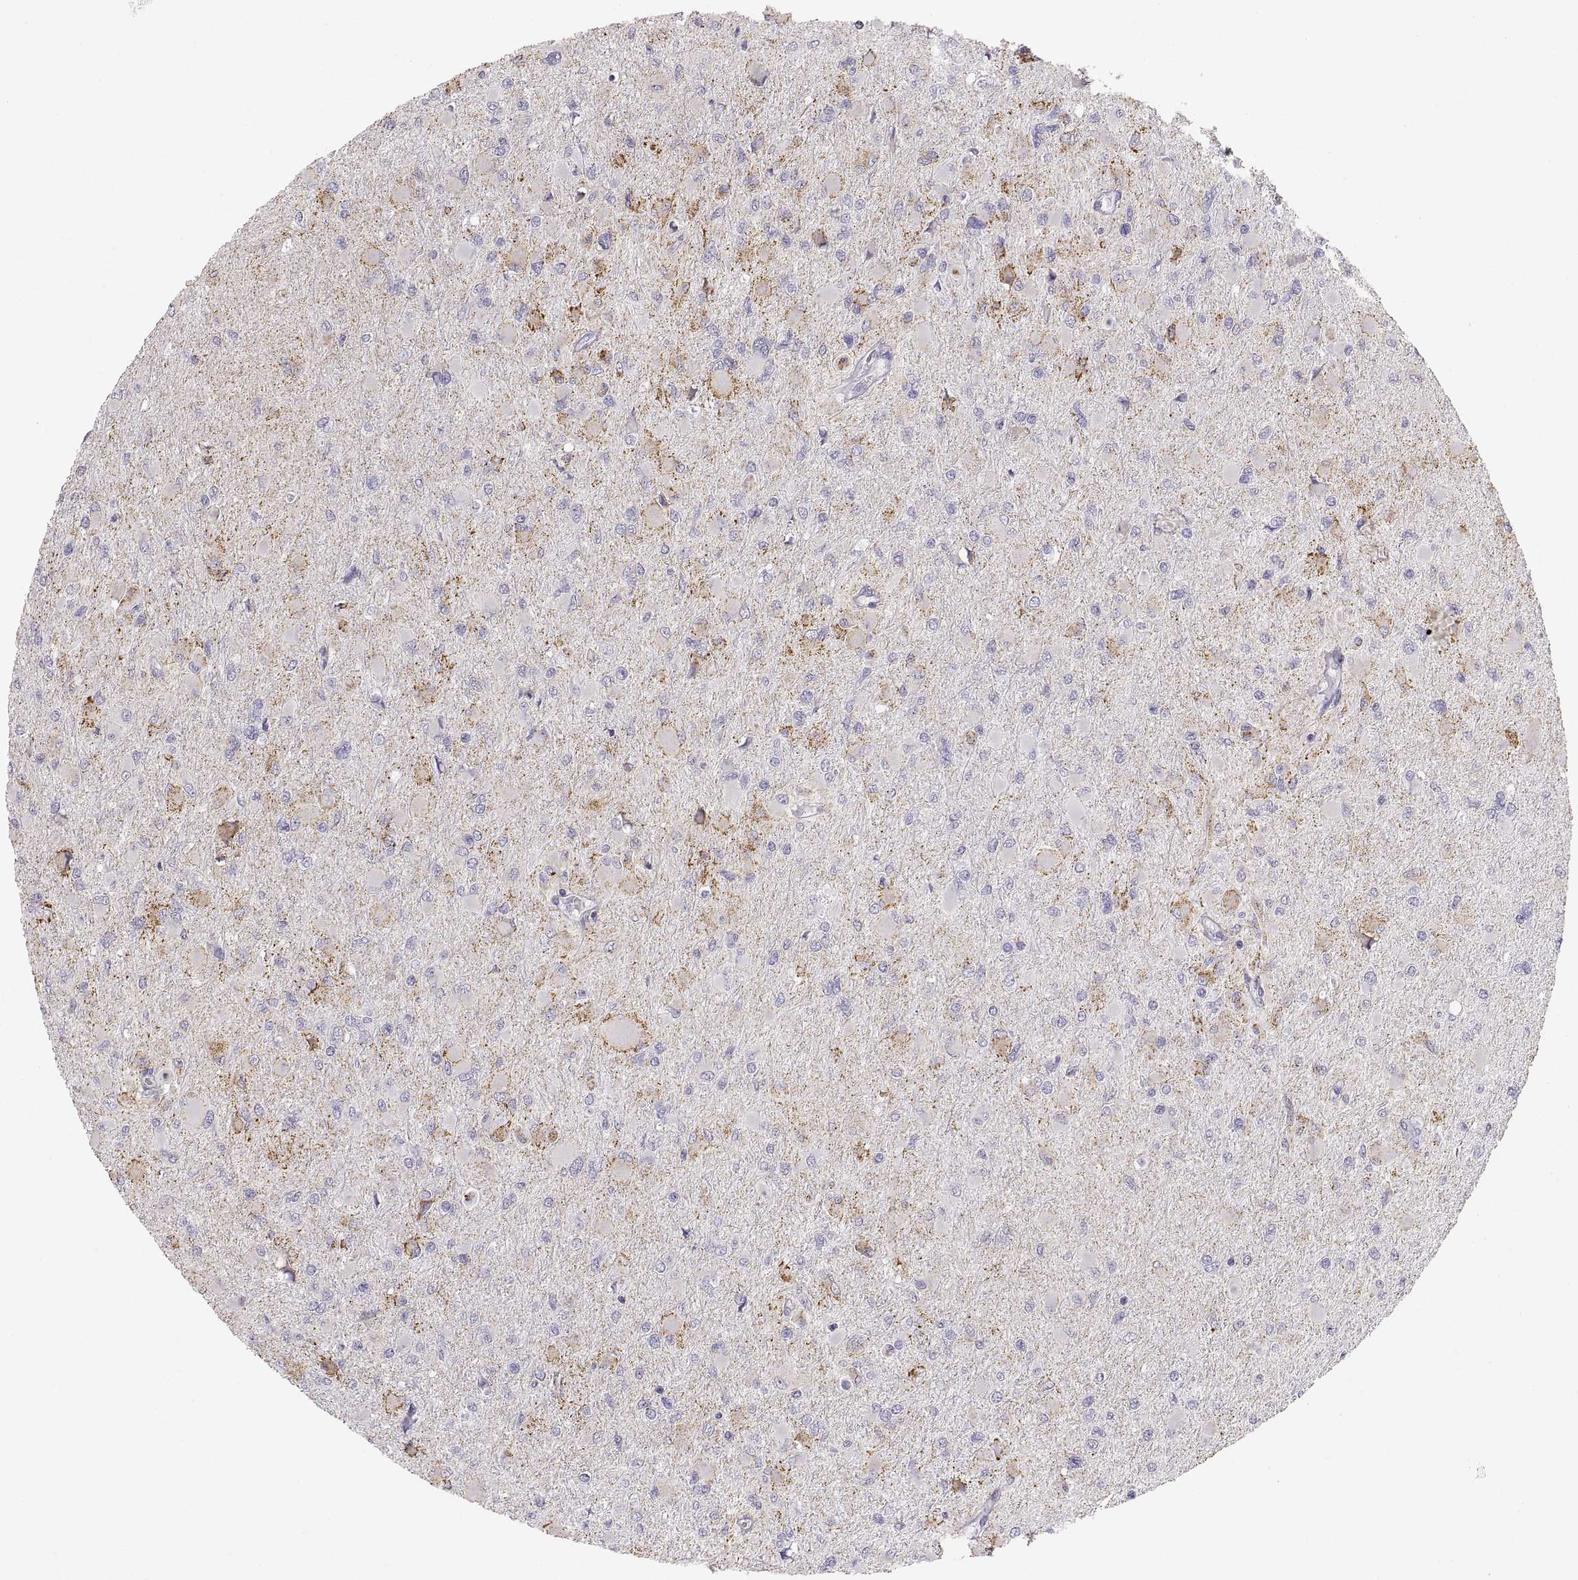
{"staining": {"intensity": "negative", "quantity": "none", "location": "none"}, "tissue": "glioma", "cell_type": "Tumor cells", "image_type": "cancer", "snomed": [{"axis": "morphology", "description": "Glioma, malignant, High grade"}, {"axis": "topography", "description": "Cerebral cortex"}], "caption": "This is an IHC photomicrograph of high-grade glioma (malignant). There is no staining in tumor cells.", "gene": "COL9A3", "patient": {"sex": "female", "age": 36}}